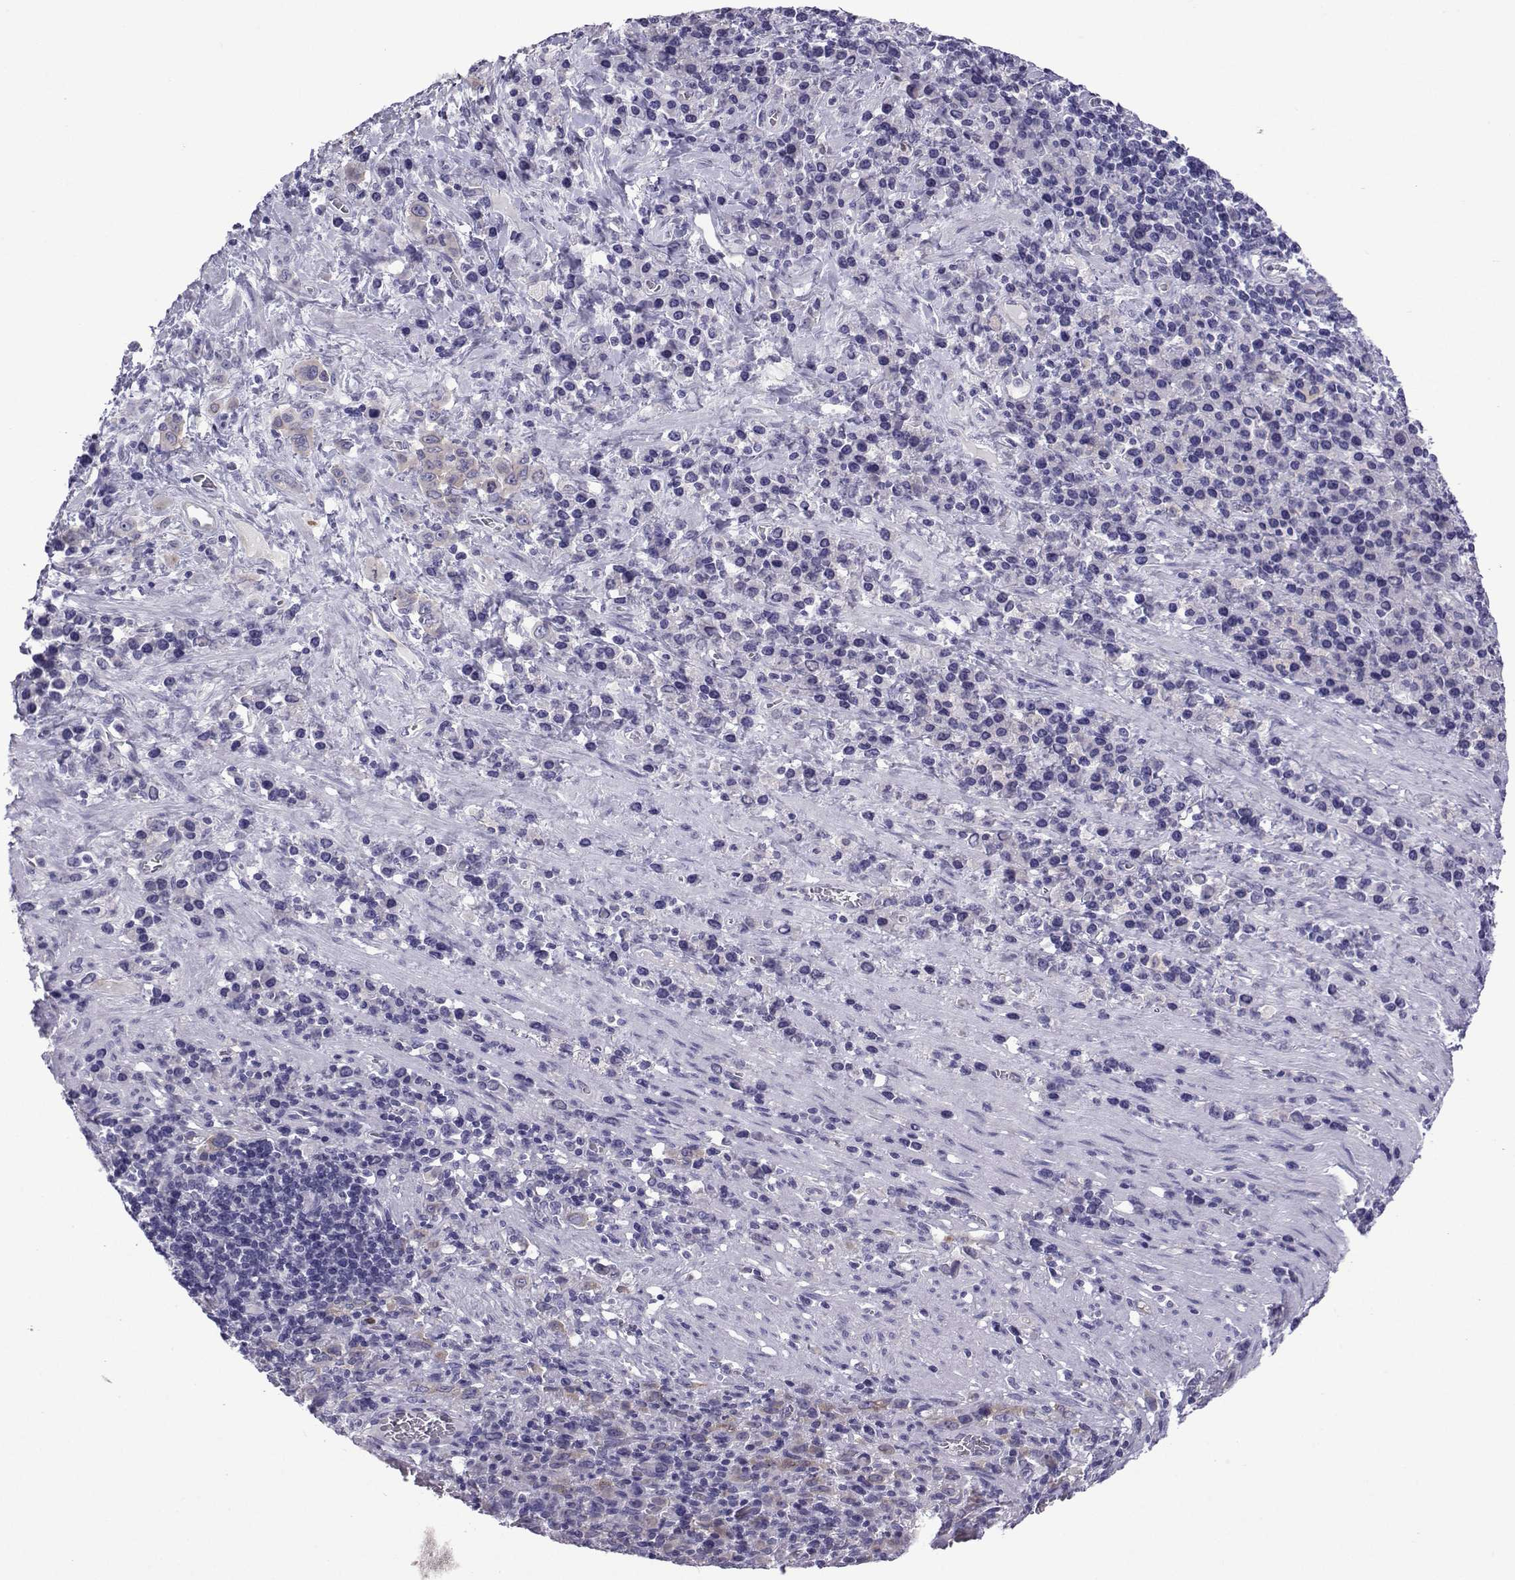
{"staining": {"intensity": "negative", "quantity": "none", "location": "none"}, "tissue": "stomach cancer", "cell_type": "Tumor cells", "image_type": "cancer", "snomed": [{"axis": "morphology", "description": "Adenocarcinoma, NOS"}, {"axis": "topography", "description": "Stomach, upper"}], "caption": "Tumor cells are negative for protein expression in human stomach cancer (adenocarcinoma). Brightfield microscopy of immunohistochemistry (IHC) stained with DAB (brown) and hematoxylin (blue), captured at high magnification.", "gene": "COL22A1", "patient": {"sex": "male", "age": 75}}